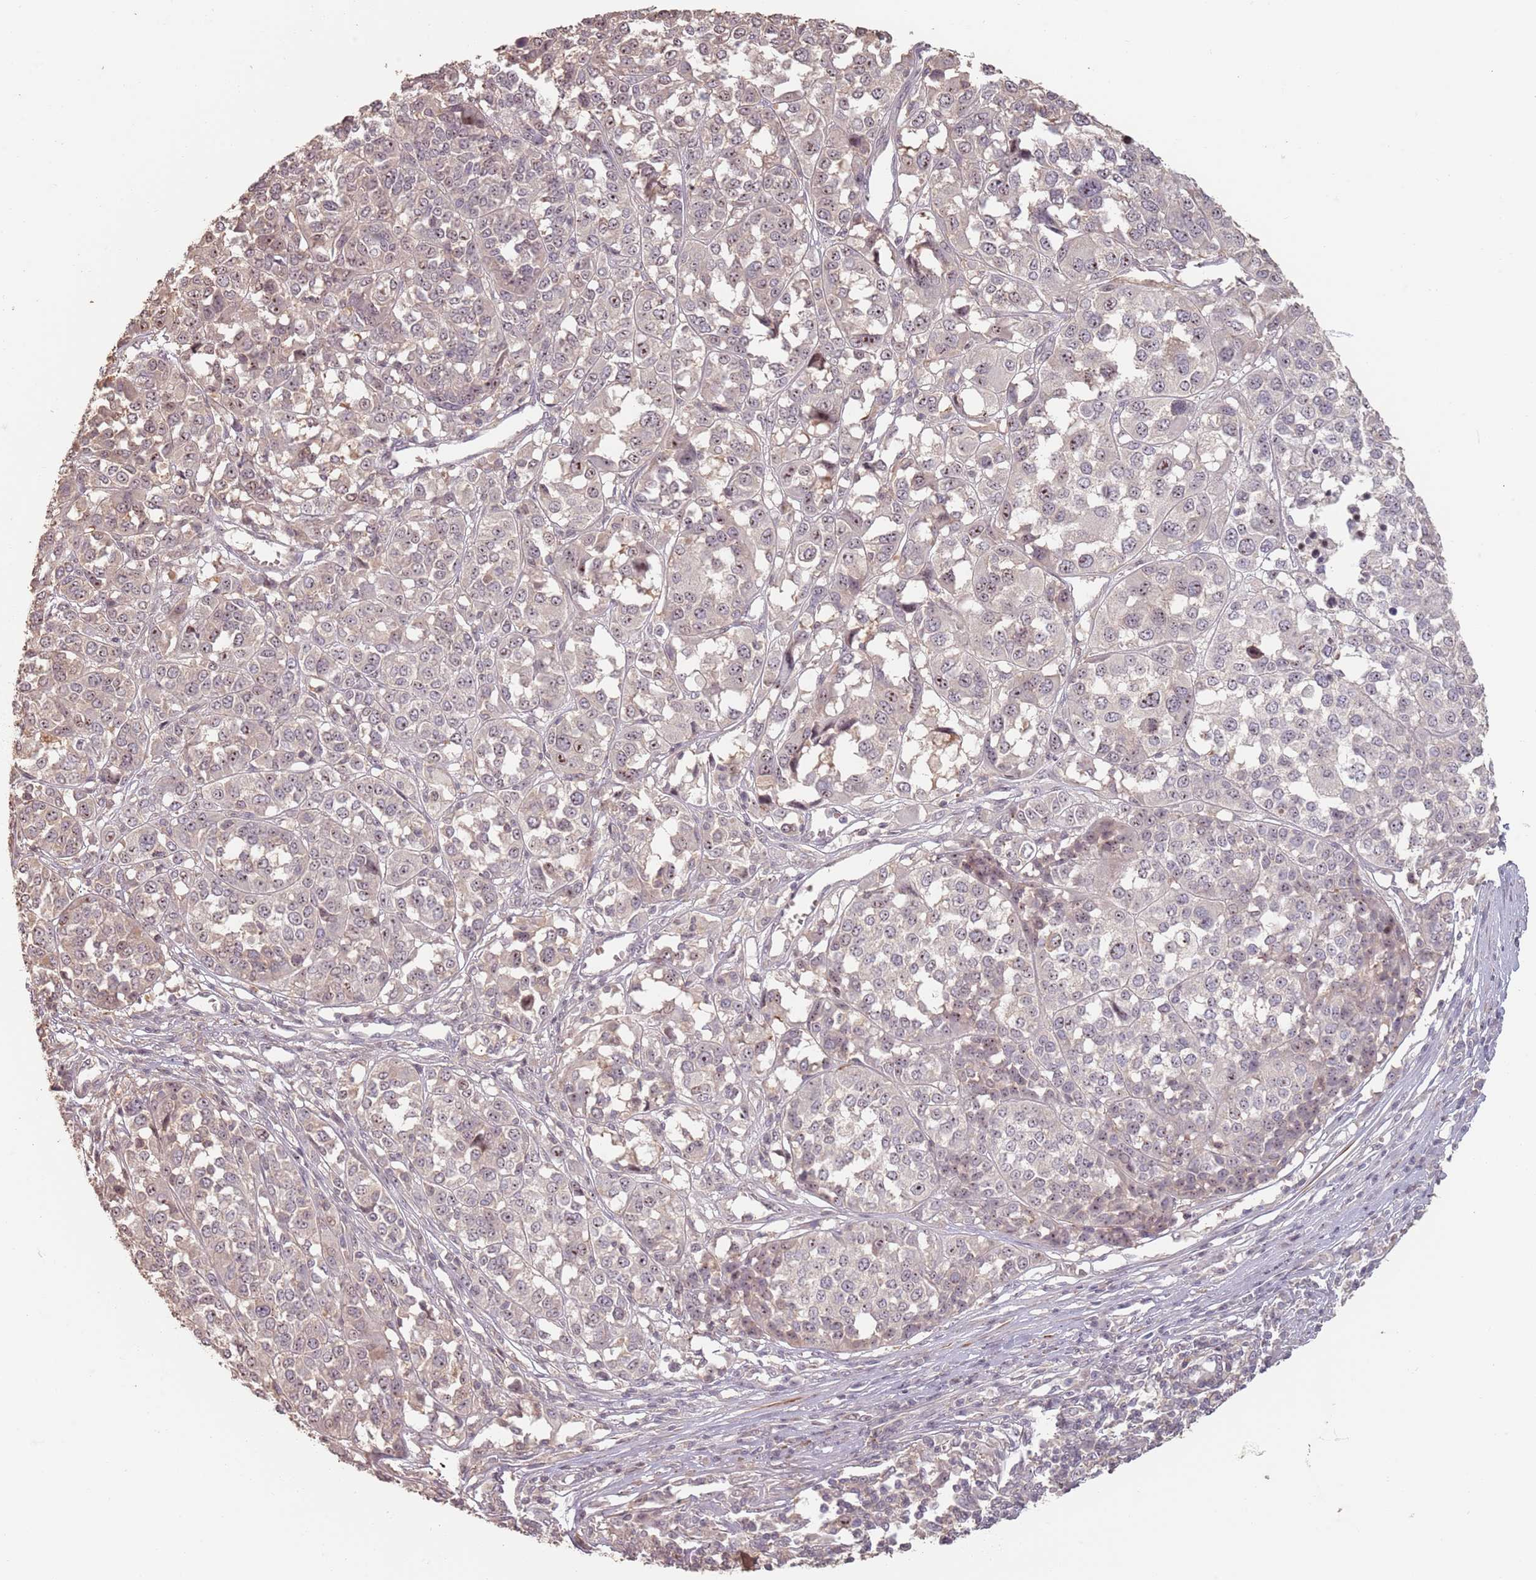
{"staining": {"intensity": "moderate", "quantity": "<25%", "location": "nuclear"}, "tissue": "melanoma", "cell_type": "Tumor cells", "image_type": "cancer", "snomed": [{"axis": "morphology", "description": "Malignant melanoma, Metastatic site"}, {"axis": "topography", "description": "Lymph node"}], "caption": "Moderate nuclear staining is appreciated in about <25% of tumor cells in malignant melanoma (metastatic site).", "gene": "ADTRP", "patient": {"sex": "male", "age": 44}}